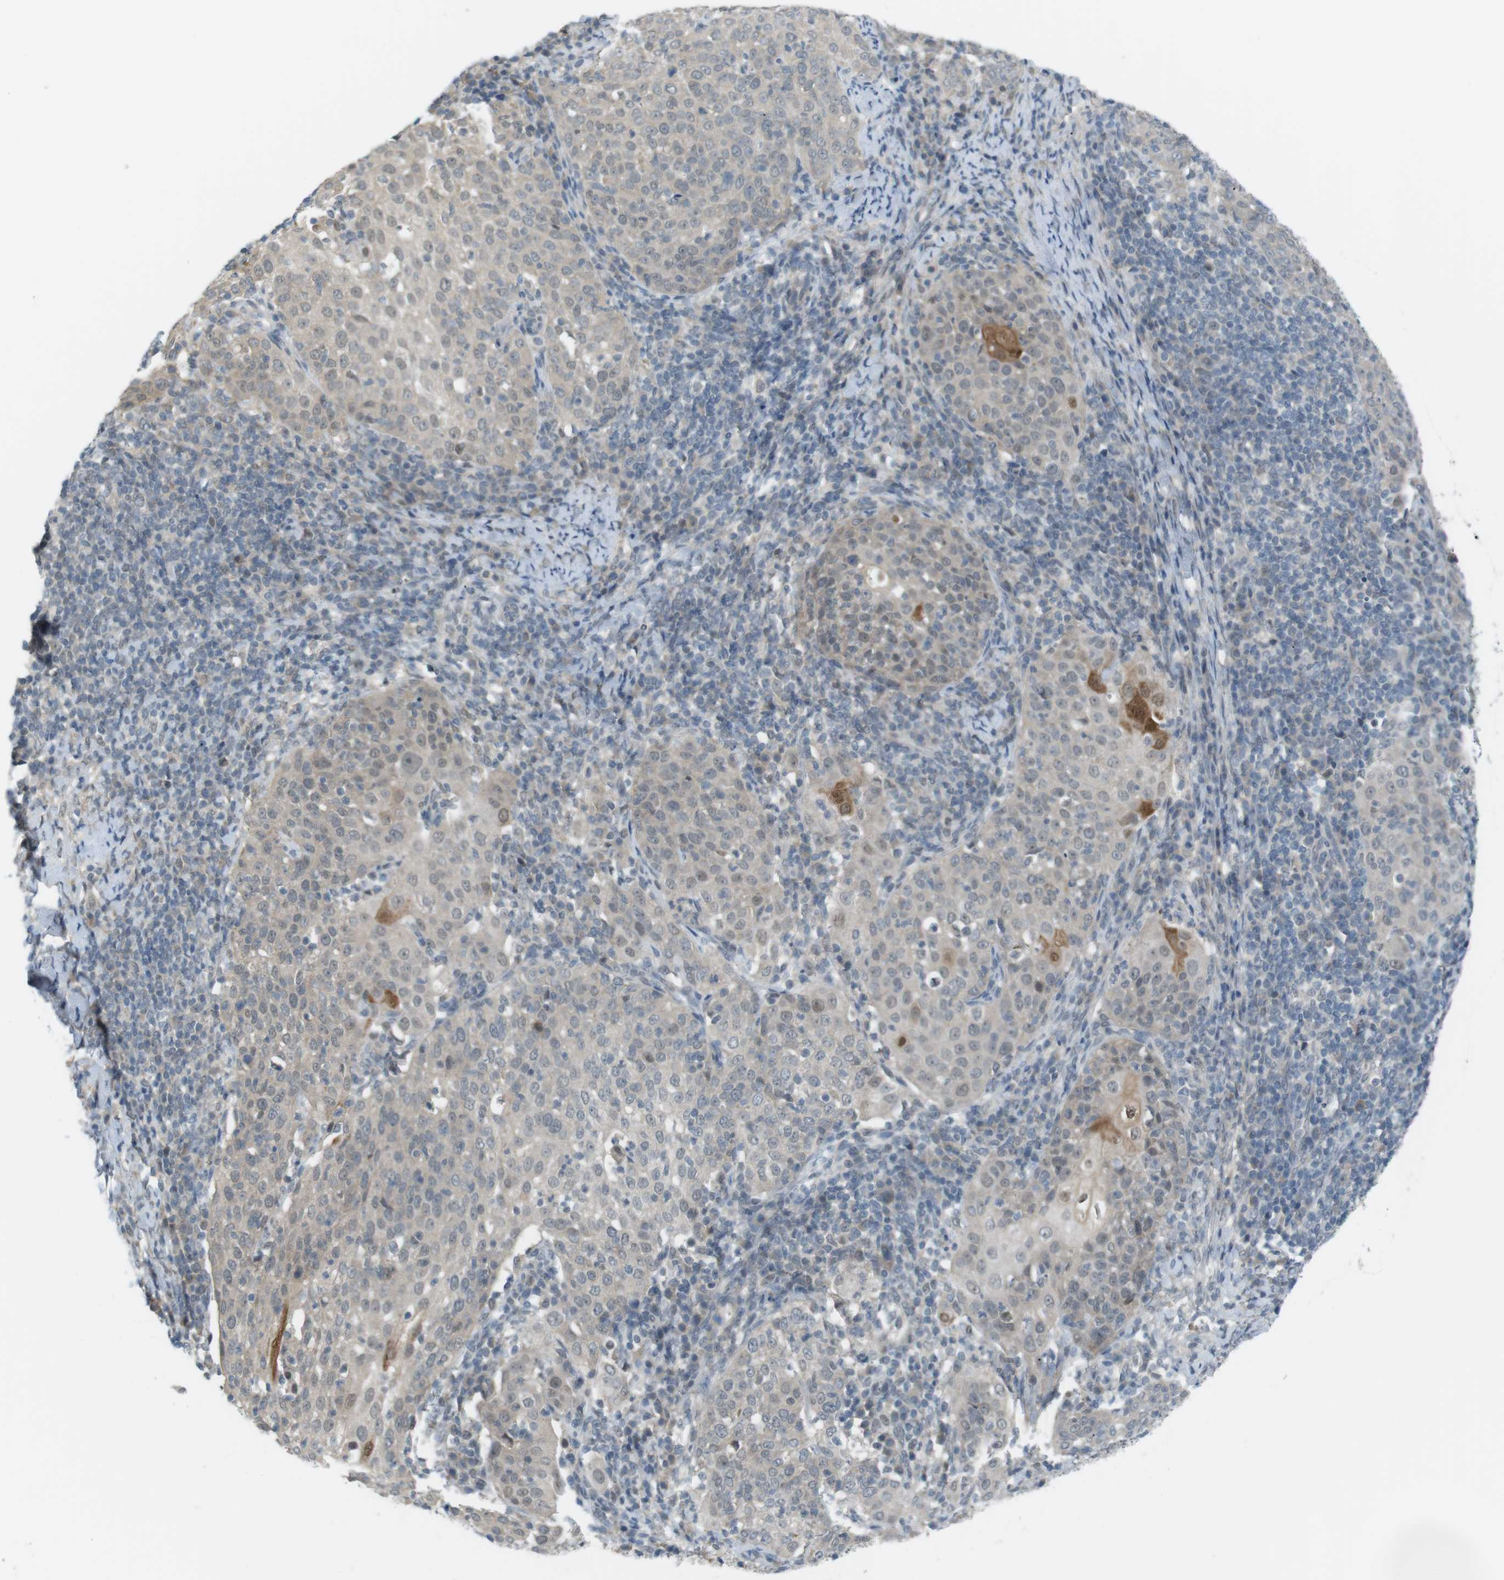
{"staining": {"intensity": "weak", "quantity": ">75%", "location": "cytoplasmic/membranous"}, "tissue": "cervical cancer", "cell_type": "Tumor cells", "image_type": "cancer", "snomed": [{"axis": "morphology", "description": "Squamous cell carcinoma, NOS"}, {"axis": "topography", "description": "Cervix"}], "caption": "Tumor cells reveal low levels of weak cytoplasmic/membranous positivity in about >75% of cells in cervical cancer.", "gene": "RTN3", "patient": {"sex": "female", "age": 51}}